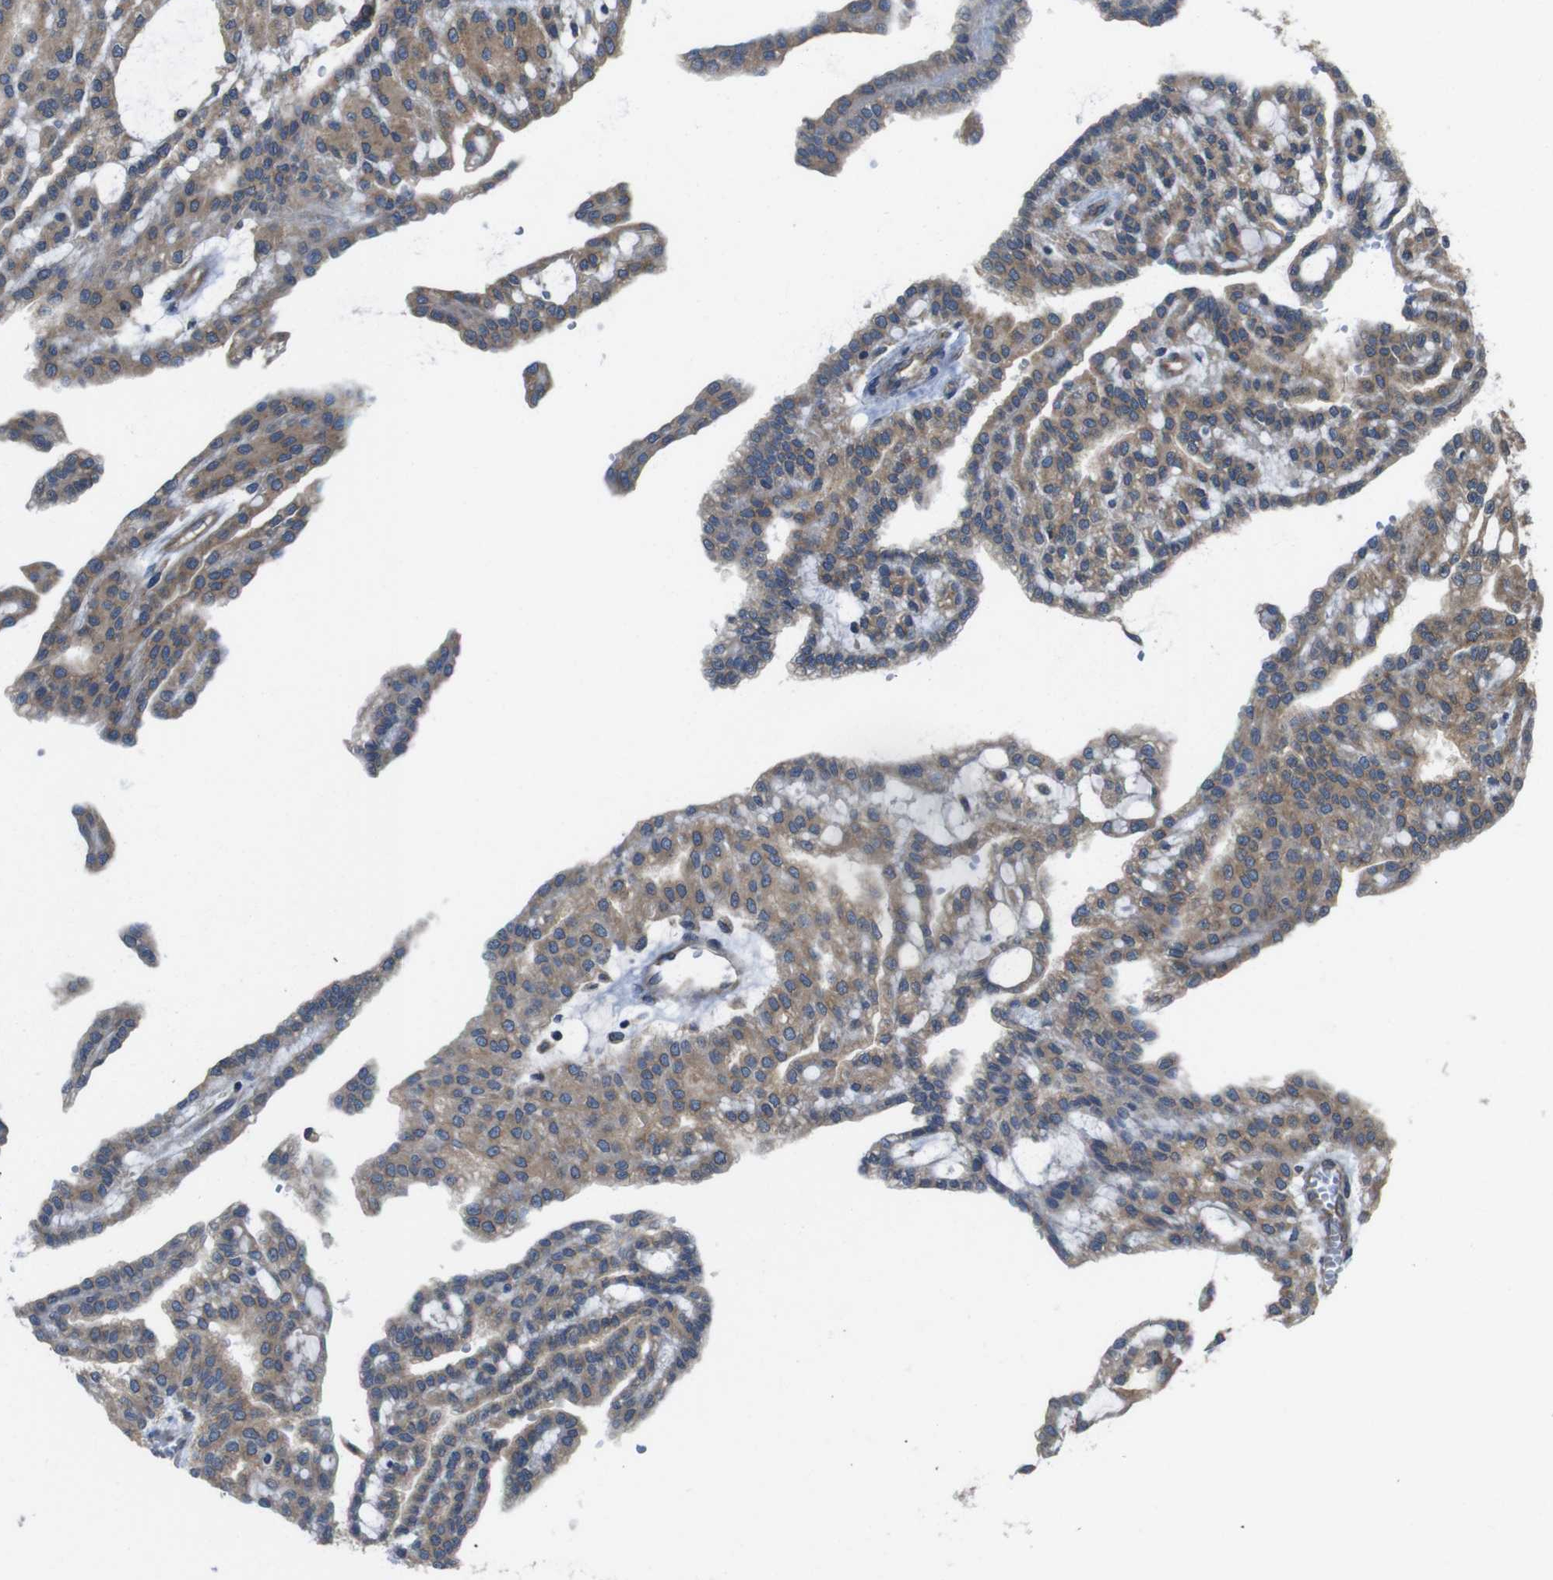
{"staining": {"intensity": "moderate", "quantity": ">75%", "location": "cytoplasmic/membranous"}, "tissue": "renal cancer", "cell_type": "Tumor cells", "image_type": "cancer", "snomed": [{"axis": "morphology", "description": "Adenocarcinoma, NOS"}, {"axis": "topography", "description": "Kidney"}], "caption": "A micrograph of human renal adenocarcinoma stained for a protein reveals moderate cytoplasmic/membranous brown staining in tumor cells.", "gene": "DCTN1", "patient": {"sex": "male", "age": 63}}